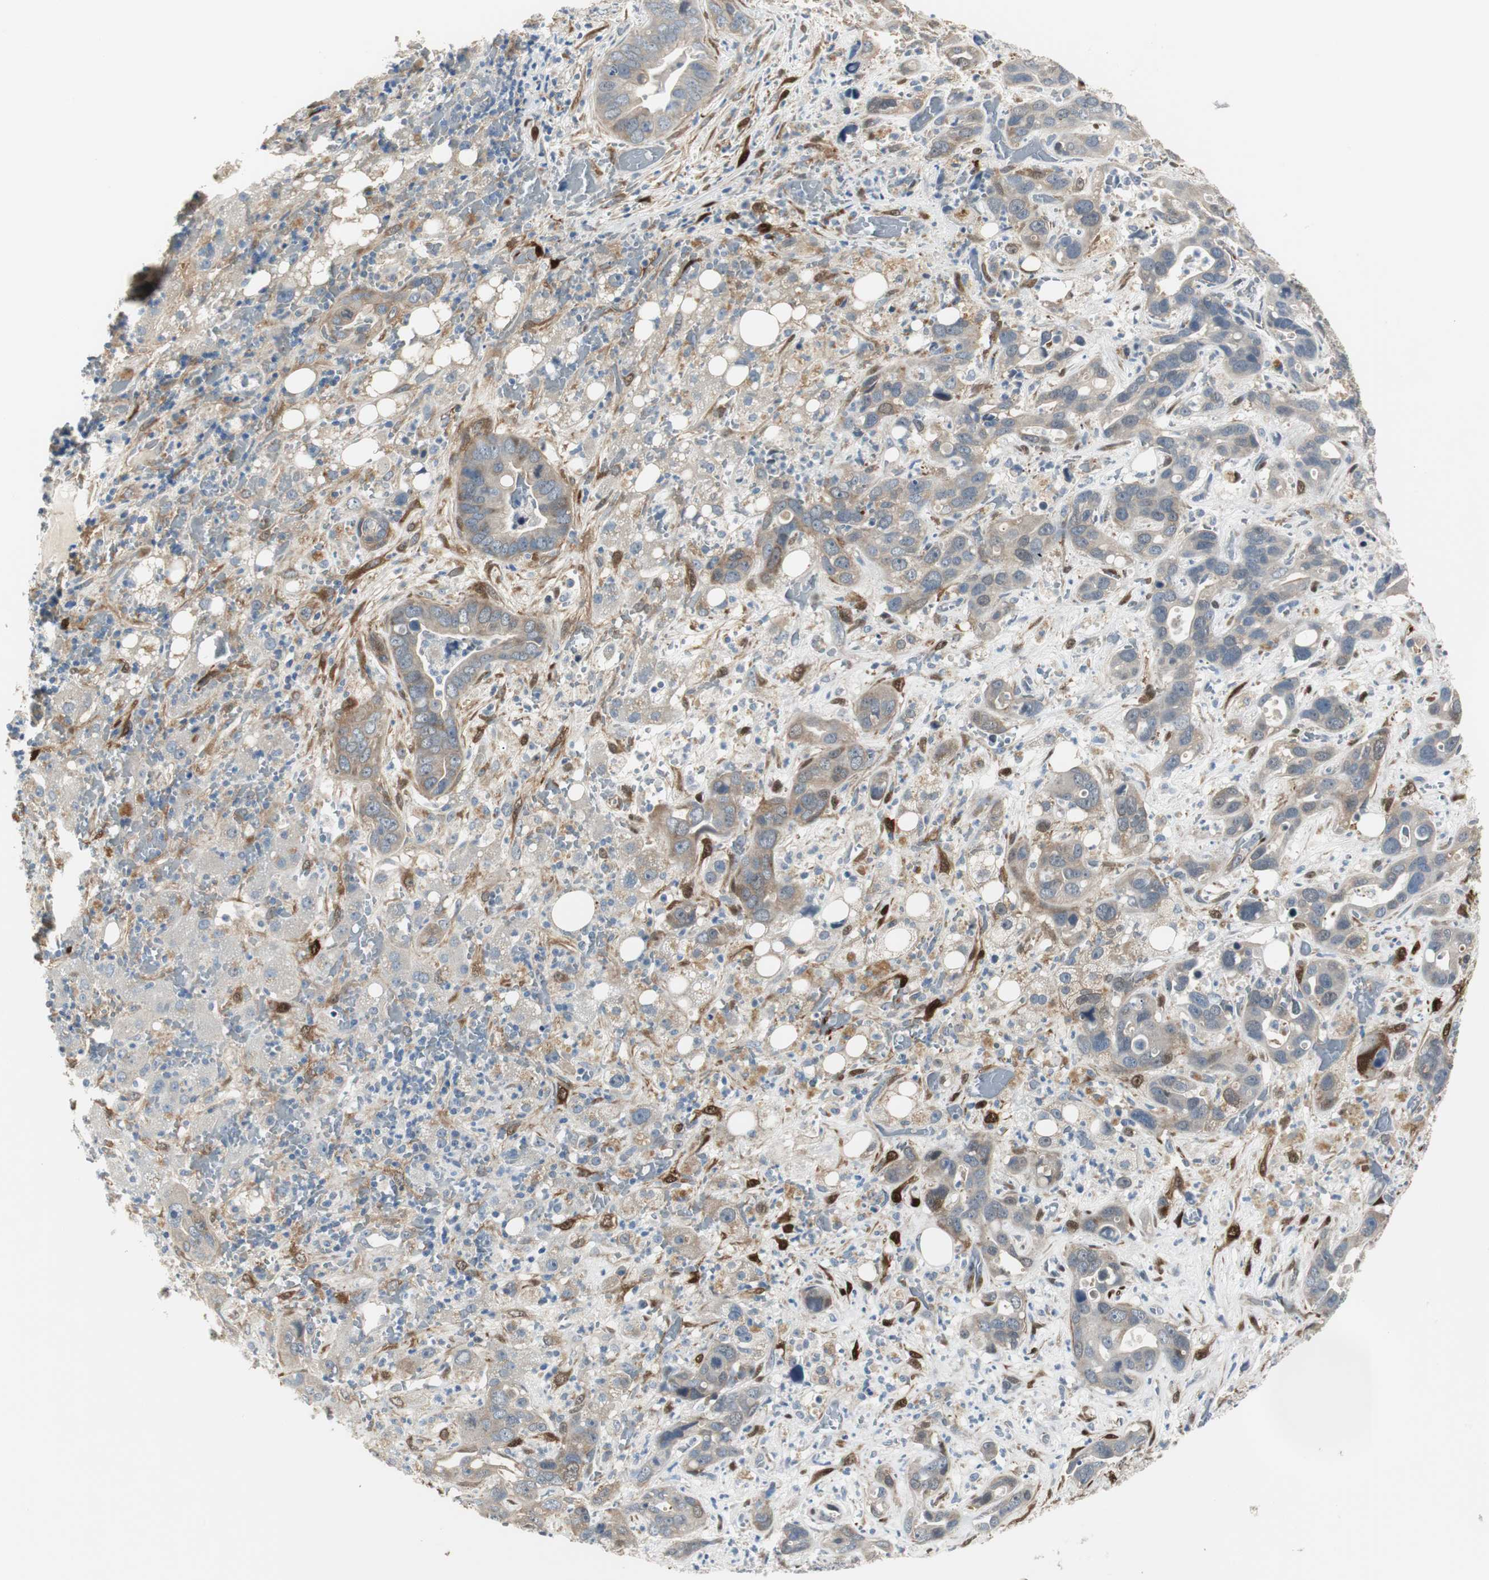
{"staining": {"intensity": "weak", "quantity": "25%-75%", "location": "cytoplasmic/membranous"}, "tissue": "liver cancer", "cell_type": "Tumor cells", "image_type": "cancer", "snomed": [{"axis": "morphology", "description": "Cholangiocarcinoma"}, {"axis": "topography", "description": "Liver"}], "caption": "Immunohistochemistry (IHC) of cholangiocarcinoma (liver) demonstrates low levels of weak cytoplasmic/membranous staining in about 25%-75% of tumor cells.", "gene": "FHL2", "patient": {"sex": "female", "age": 65}}